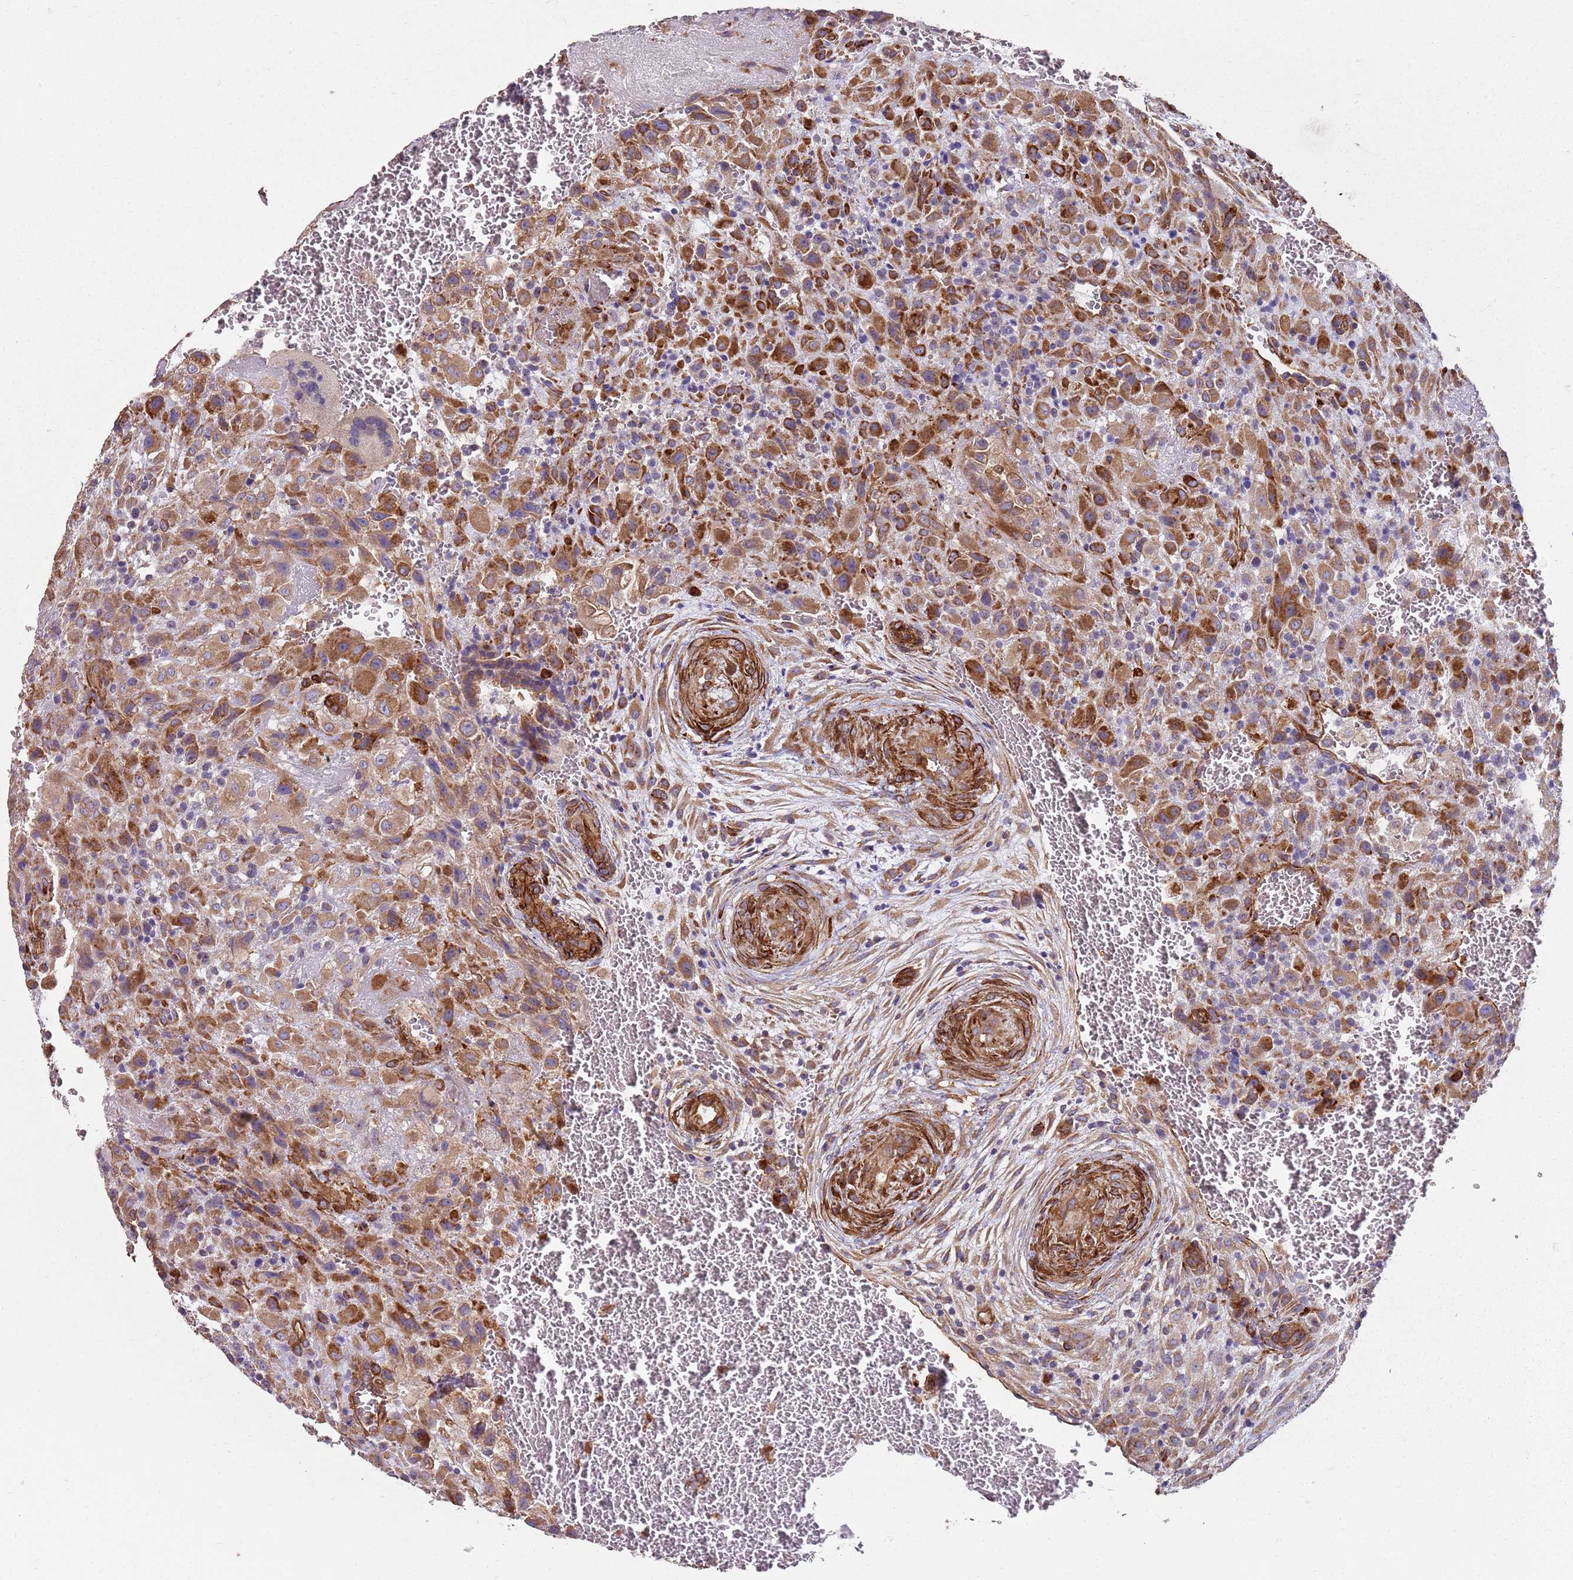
{"staining": {"intensity": "moderate", "quantity": ">75%", "location": "cytoplasmic/membranous"}, "tissue": "placenta", "cell_type": "Decidual cells", "image_type": "normal", "snomed": [{"axis": "morphology", "description": "Normal tissue, NOS"}, {"axis": "topography", "description": "Placenta"}], "caption": "A medium amount of moderate cytoplasmic/membranous expression is present in about >75% of decidual cells in normal placenta. The protein of interest is shown in brown color, while the nuclei are stained blue.", "gene": "PHLPP2", "patient": {"sex": "female", "age": 35}}